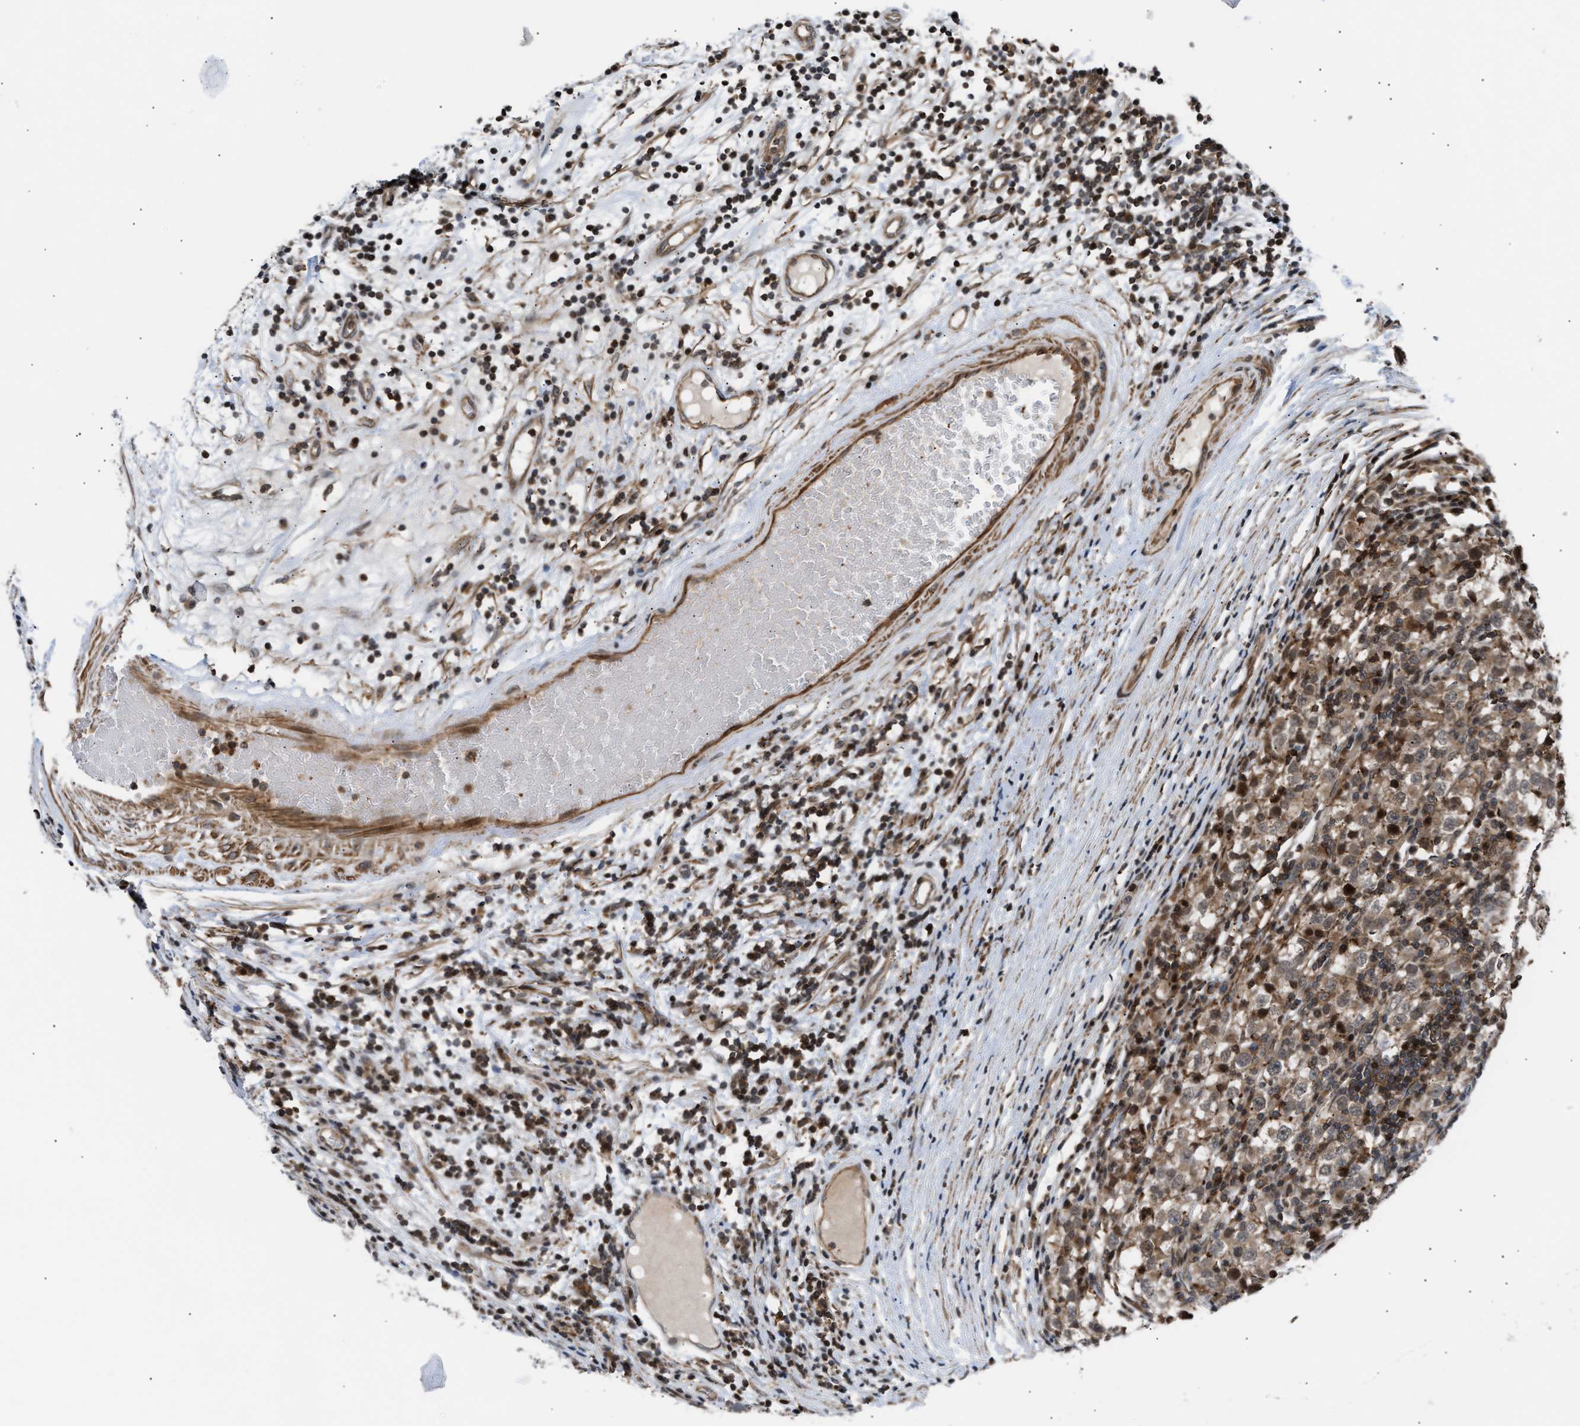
{"staining": {"intensity": "moderate", "quantity": "<25%", "location": "cytoplasmic/membranous,nuclear"}, "tissue": "testis cancer", "cell_type": "Tumor cells", "image_type": "cancer", "snomed": [{"axis": "morphology", "description": "Seminoma, NOS"}, {"axis": "topography", "description": "Testis"}], "caption": "Immunohistochemistry of testis cancer (seminoma) shows low levels of moderate cytoplasmic/membranous and nuclear expression in about <25% of tumor cells.", "gene": "STAU2", "patient": {"sex": "male", "age": 65}}